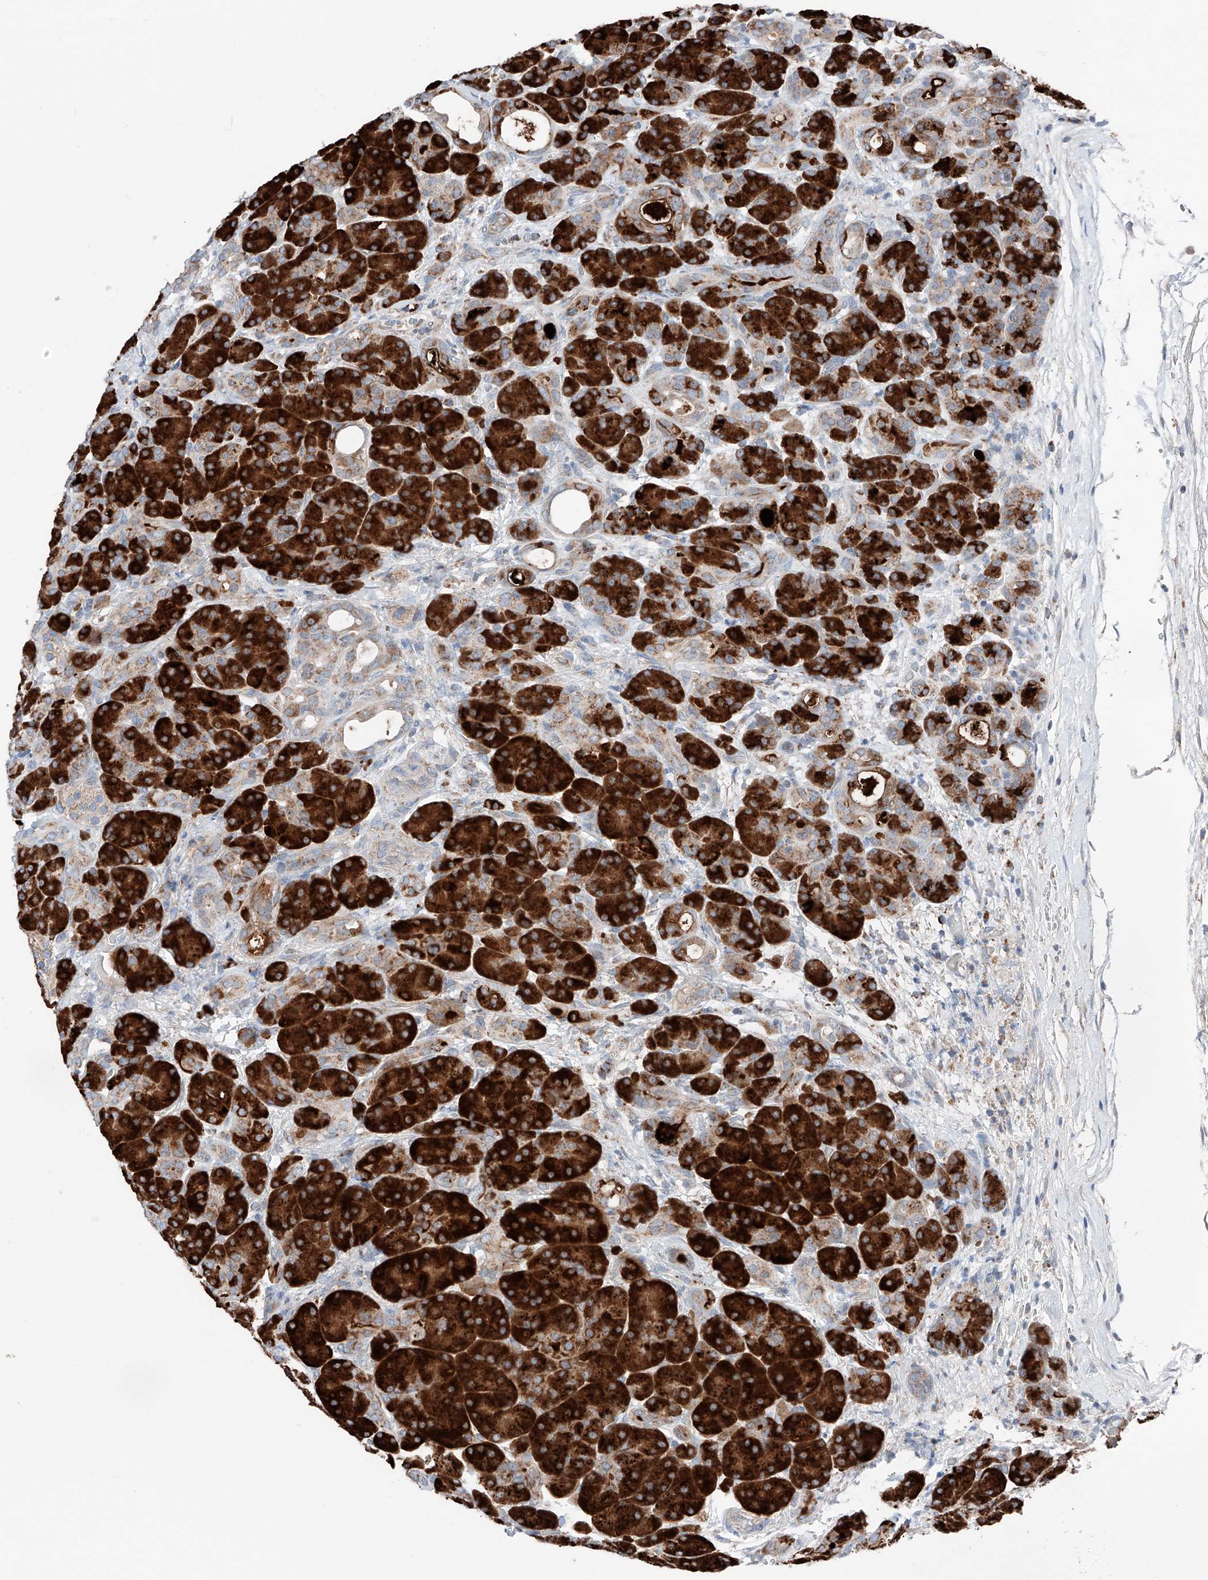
{"staining": {"intensity": "strong", "quantity": ">75%", "location": "cytoplasmic/membranous"}, "tissue": "pancreas", "cell_type": "Exocrine glandular cells", "image_type": "normal", "snomed": [{"axis": "morphology", "description": "Normal tissue, NOS"}, {"axis": "topography", "description": "Pancreas"}], "caption": "The micrograph reveals immunohistochemical staining of unremarkable pancreas. There is strong cytoplasmic/membranous positivity is identified in about >75% of exocrine glandular cells. (DAB (3,3'-diaminobenzidine) IHC with brightfield microscopy, high magnification).", "gene": "MRAP", "patient": {"sex": "male", "age": 63}}